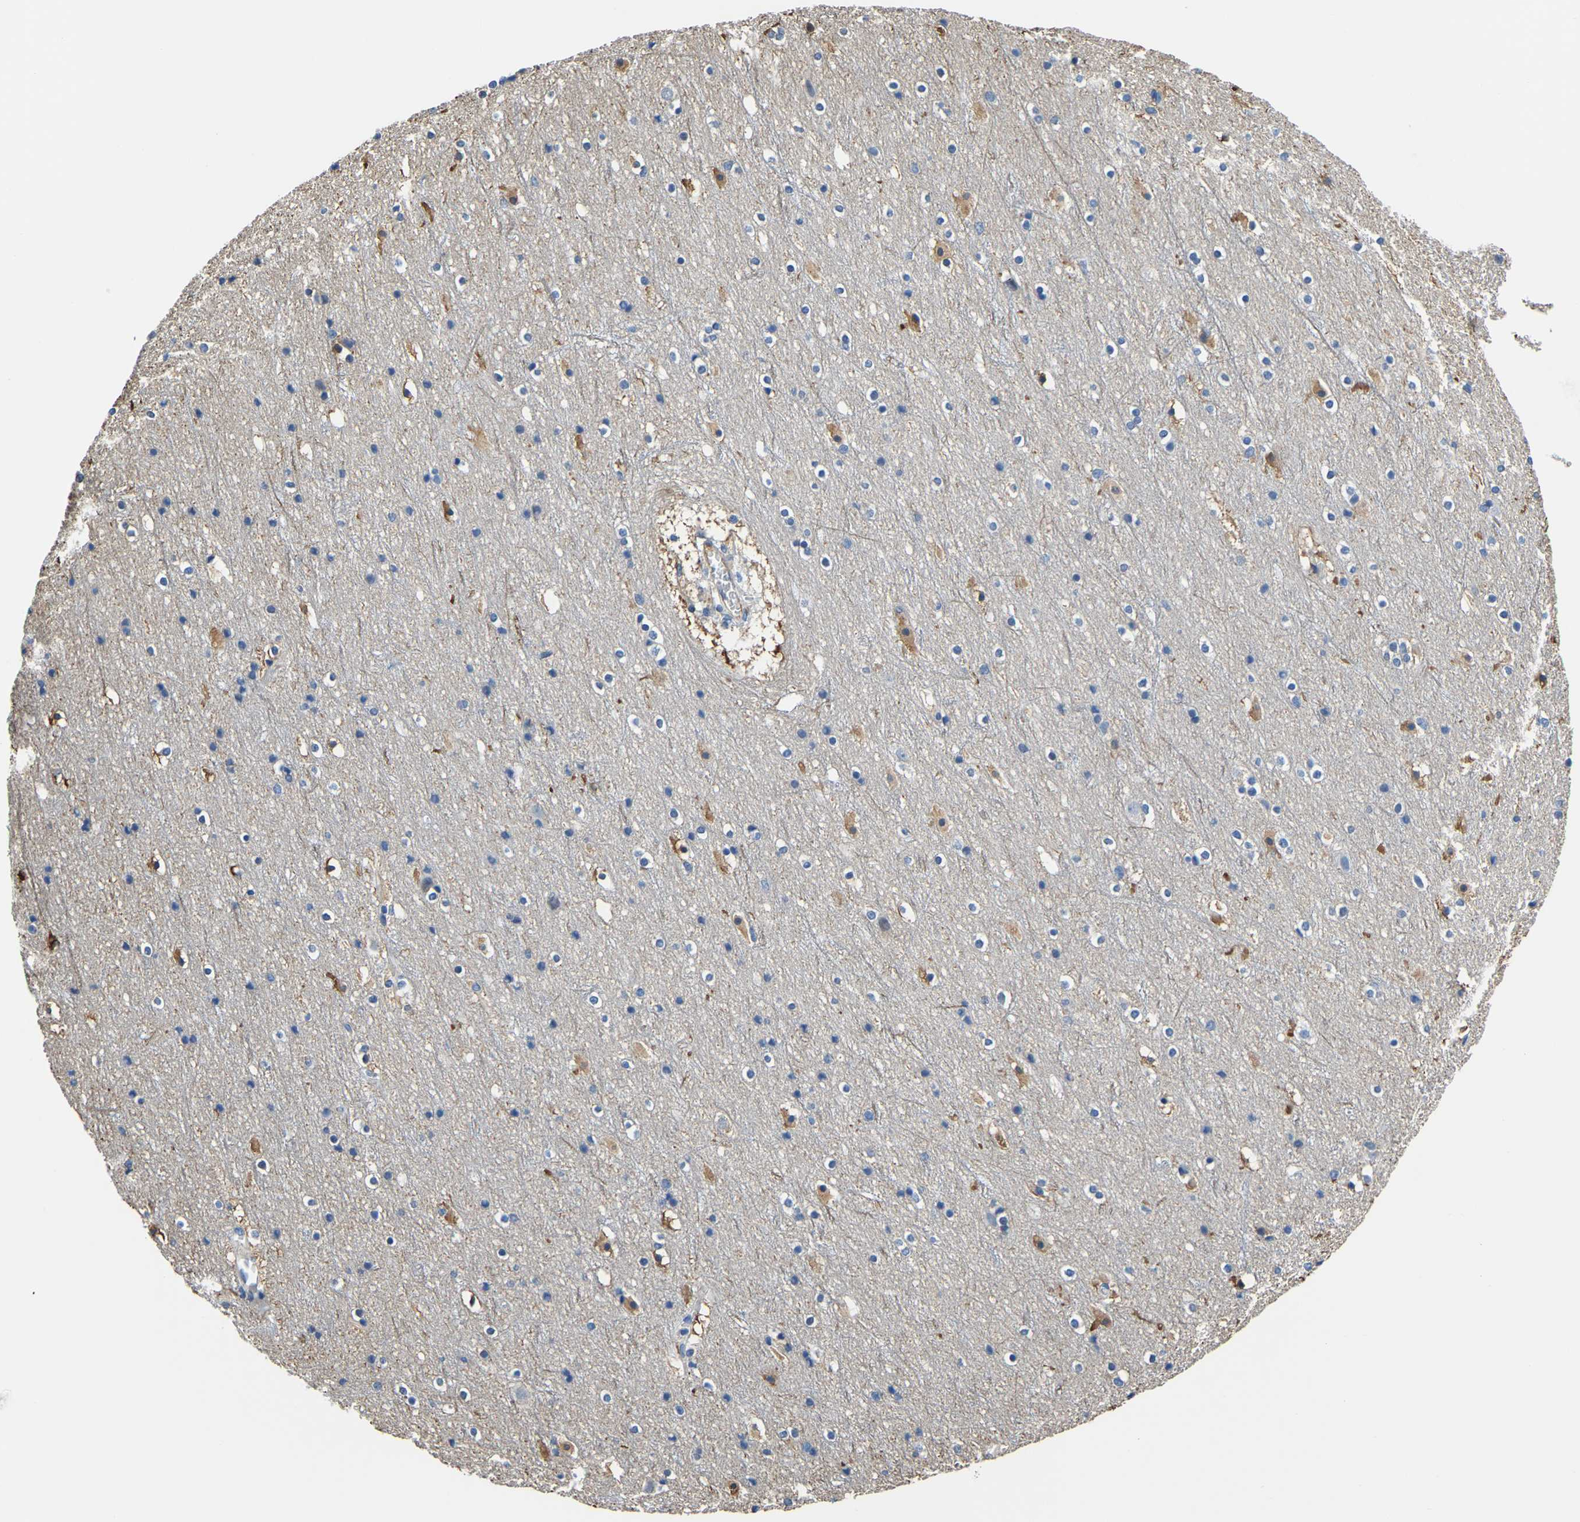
{"staining": {"intensity": "moderate", "quantity": ">75%", "location": "cytoplasmic/membranous"}, "tissue": "cerebral cortex", "cell_type": "Endothelial cells", "image_type": "normal", "snomed": [{"axis": "morphology", "description": "Normal tissue, NOS"}, {"axis": "topography", "description": "Cerebral cortex"}], "caption": "Brown immunohistochemical staining in normal cerebral cortex shows moderate cytoplasmic/membranous expression in about >75% of endothelial cells.", "gene": "MS4A3", "patient": {"sex": "male", "age": 45}}